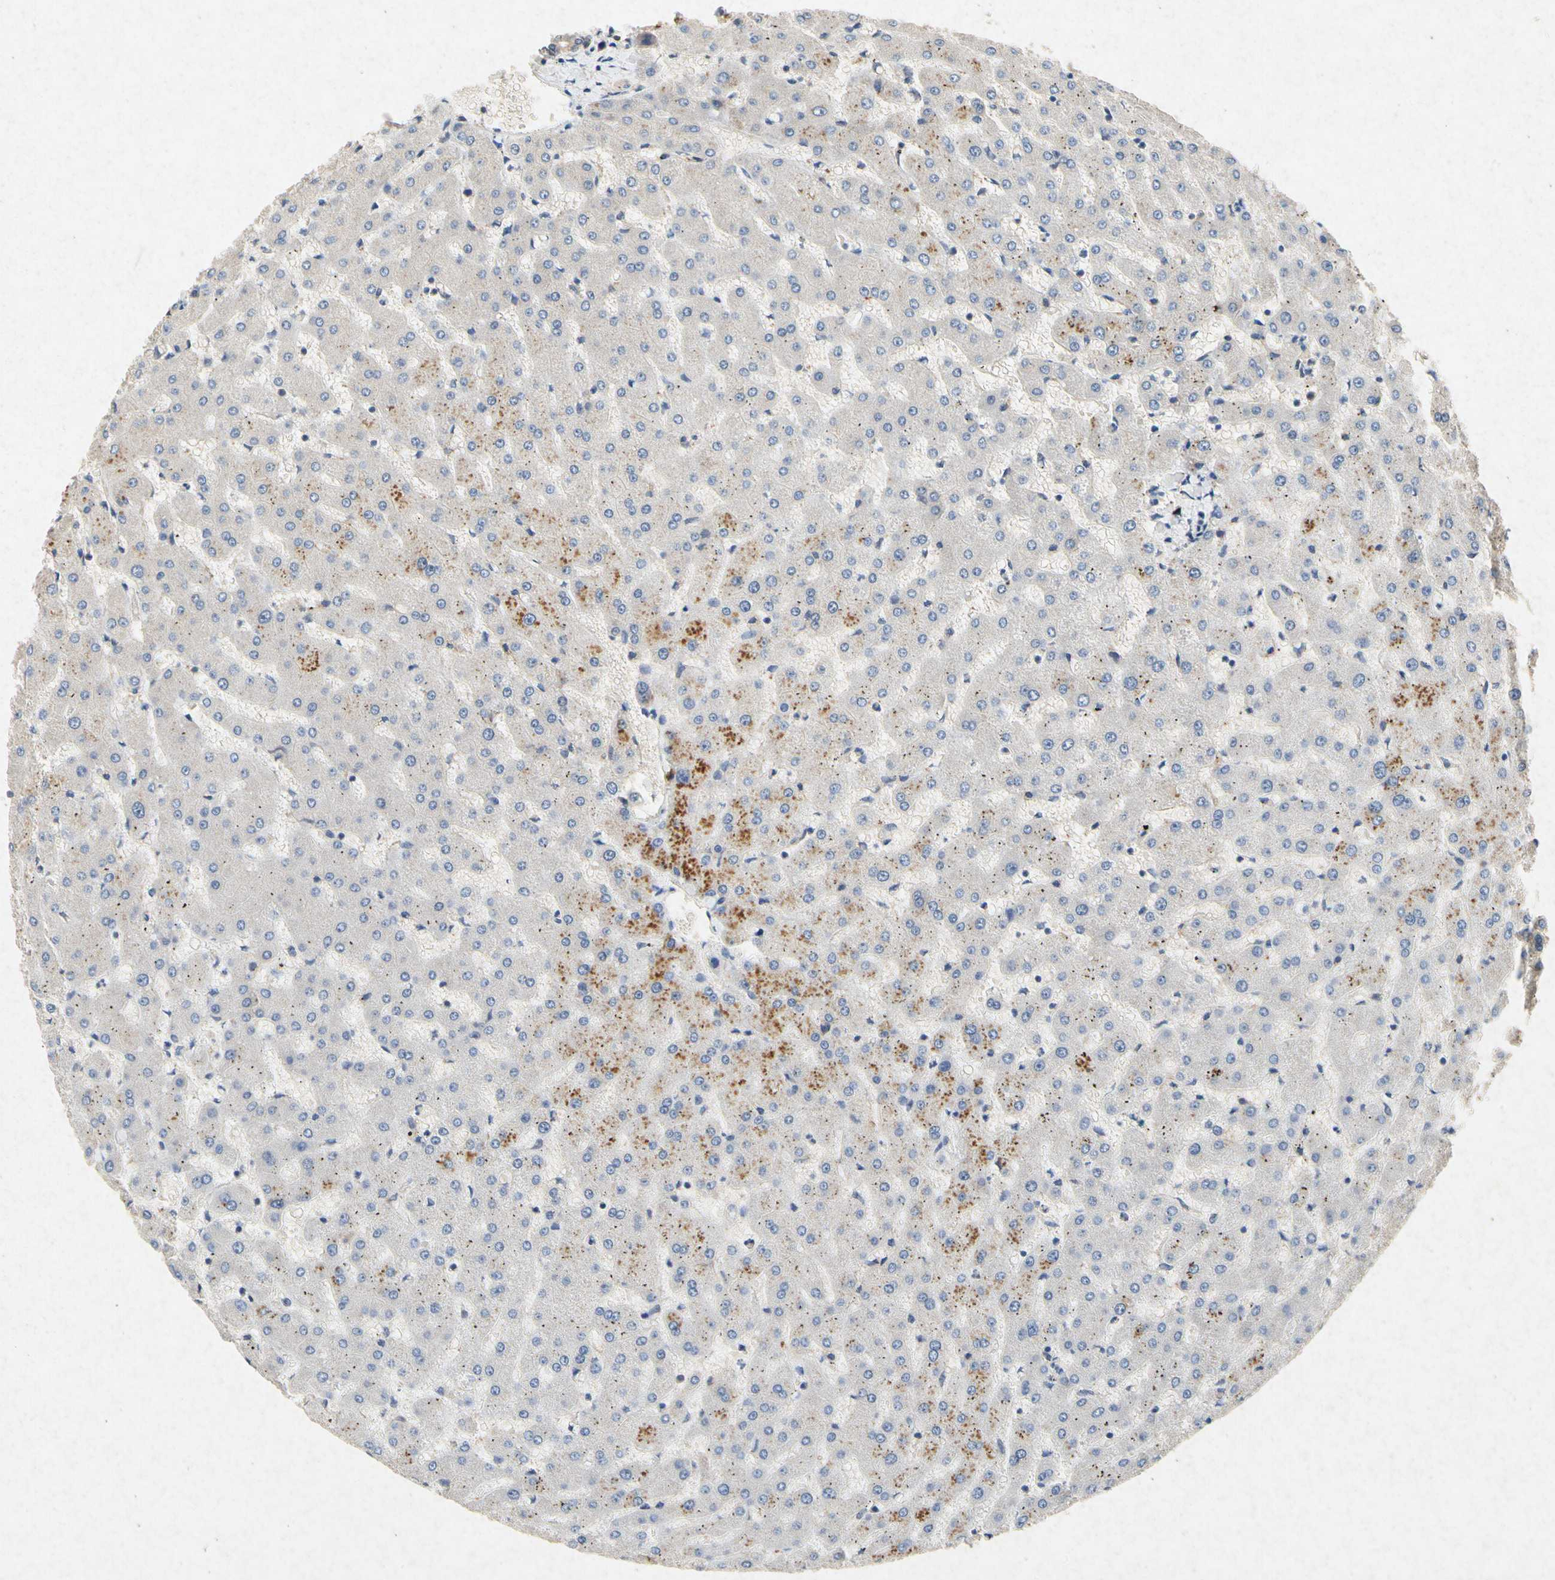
{"staining": {"intensity": "weak", "quantity": ">75%", "location": "cytoplasmic/membranous"}, "tissue": "liver", "cell_type": "Cholangiocytes", "image_type": "normal", "snomed": [{"axis": "morphology", "description": "Normal tissue, NOS"}, {"axis": "topography", "description": "Liver"}], "caption": "Protein staining of benign liver displays weak cytoplasmic/membranous positivity in about >75% of cholangiocytes.", "gene": "RPS6KA1", "patient": {"sex": "female", "age": 63}}